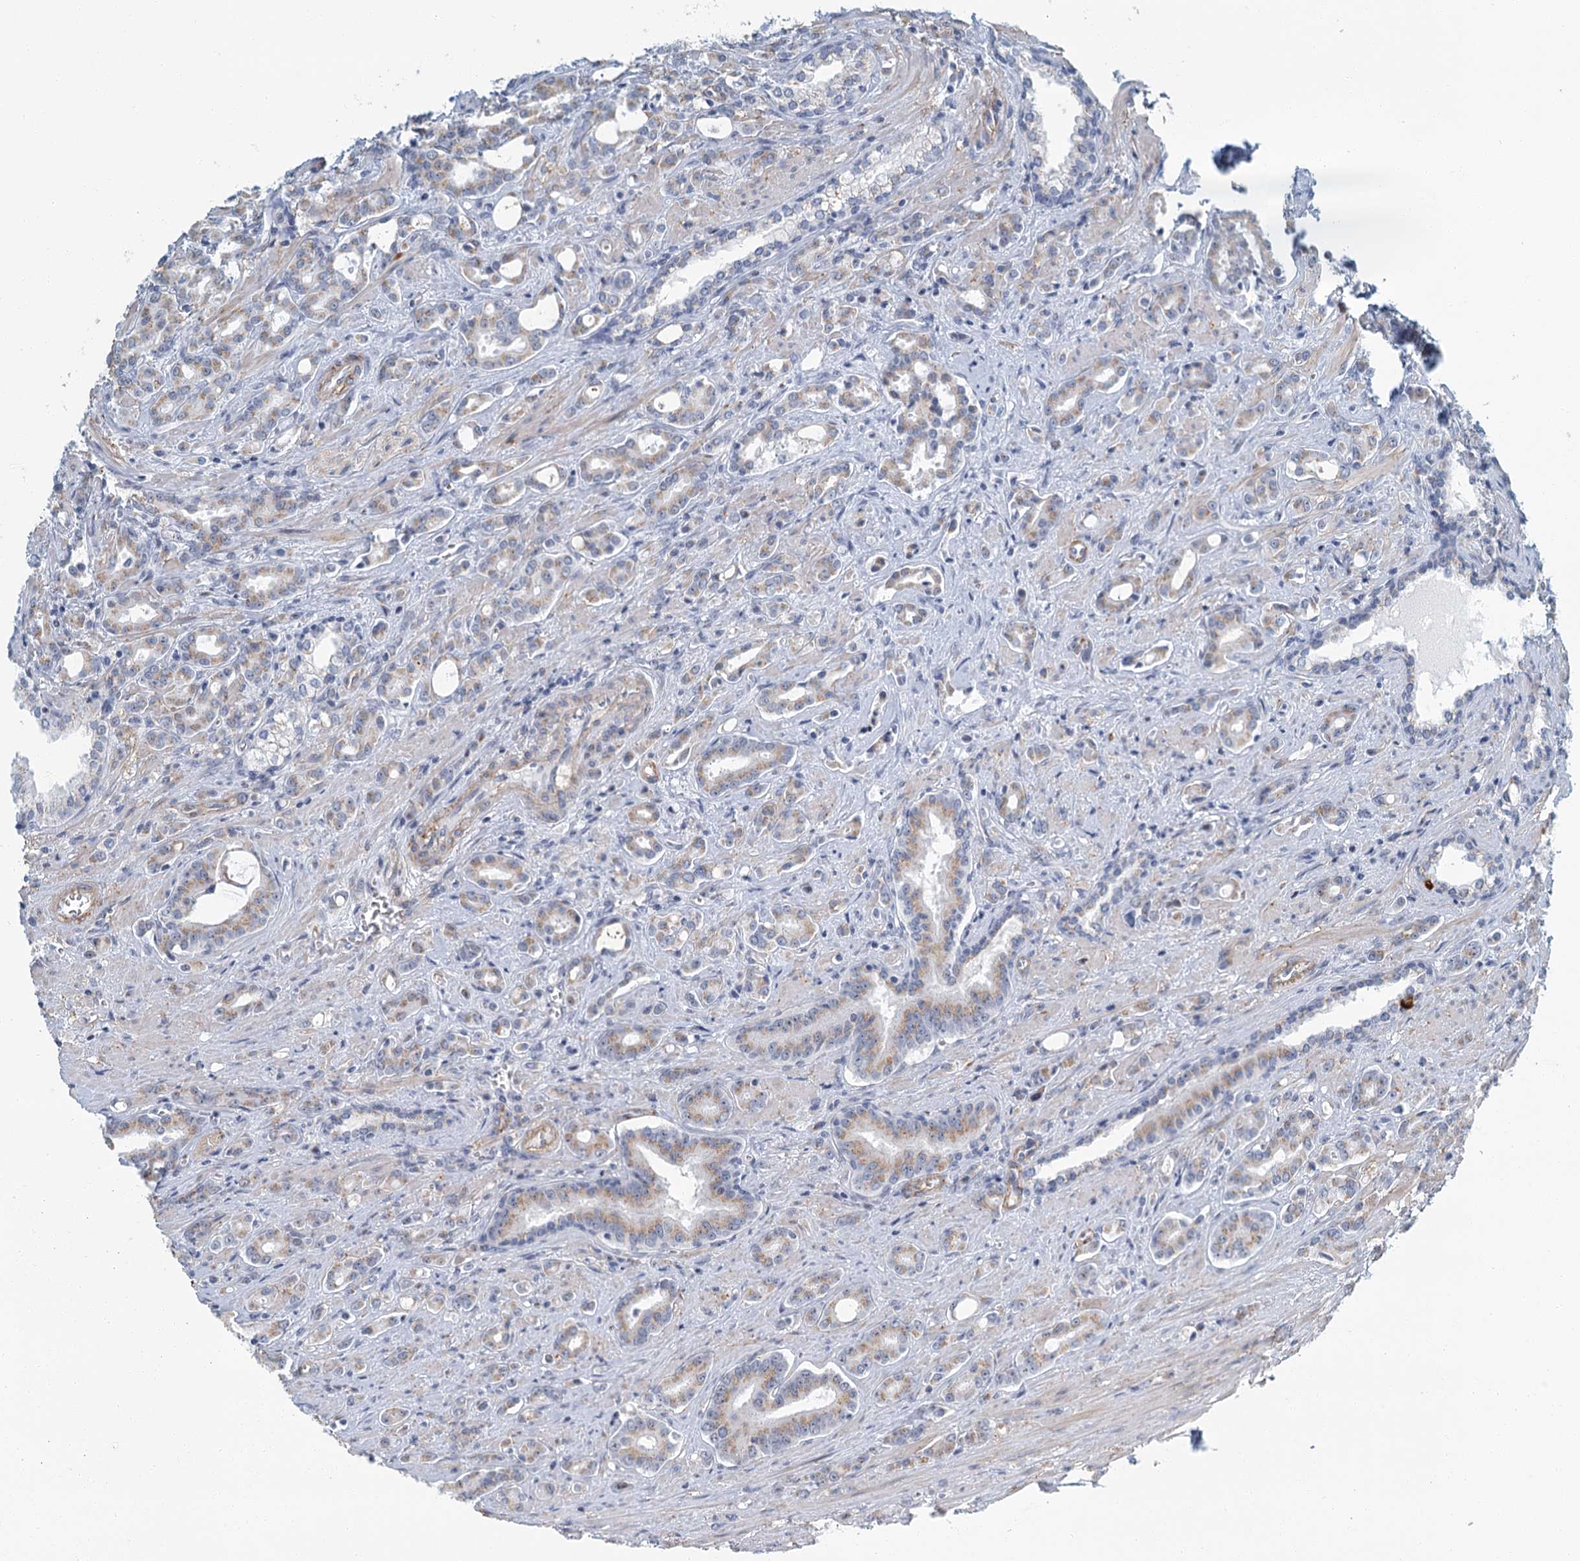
{"staining": {"intensity": "weak", "quantity": ">75%", "location": "cytoplasmic/membranous"}, "tissue": "prostate cancer", "cell_type": "Tumor cells", "image_type": "cancer", "snomed": [{"axis": "morphology", "description": "Adenocarcinoma, High grade"}, {"axis": "topography", "description": "Prostate"}], "caption": "Human high-grade adenocarcinoma (prostate) stained with a protein marker demonstrates weak staining in tumor cells.", "gene": "ZNF527", "patient": {"sex": "male", "age": 72}}